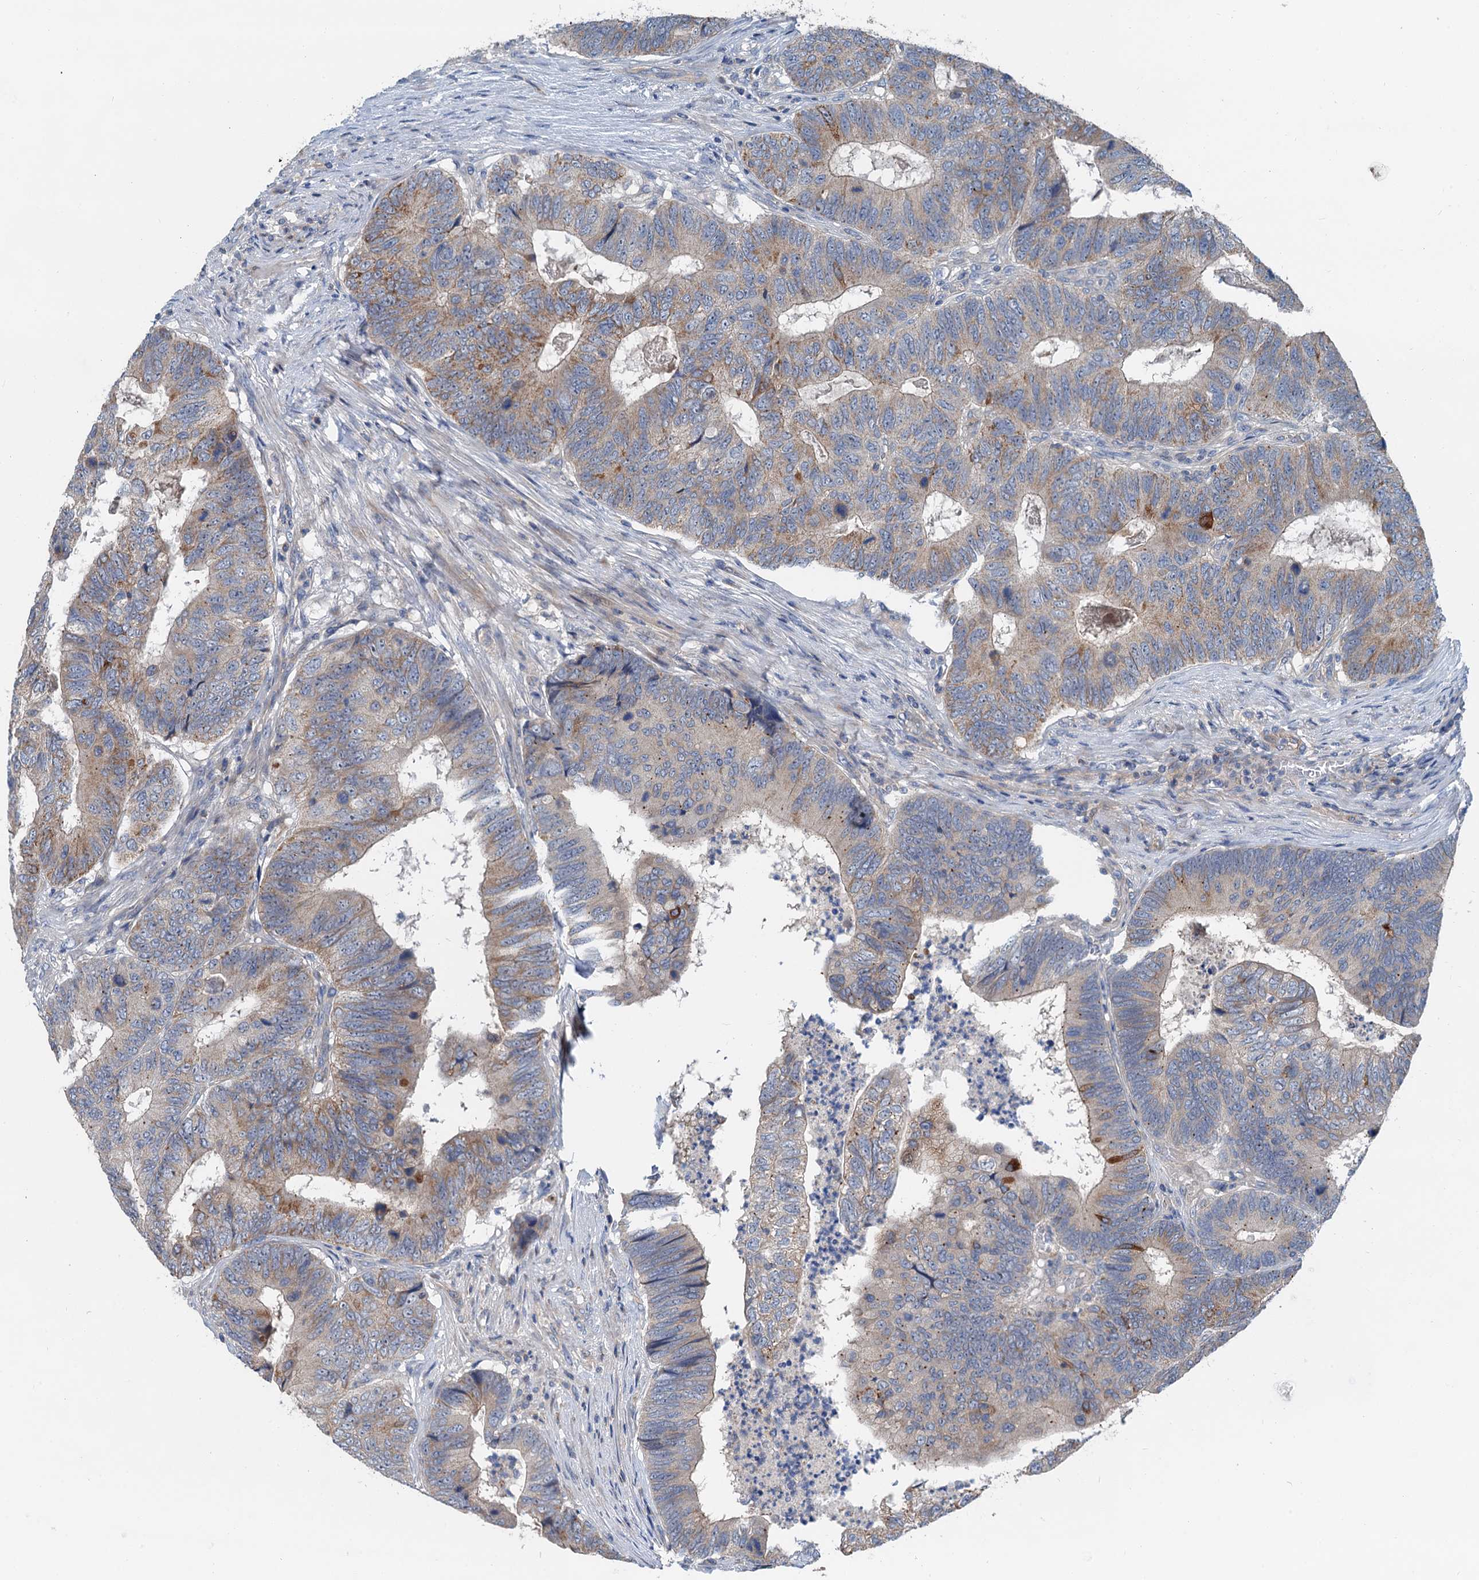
{"staining": {"intensity": "weak", "quantity": "25%-75%", "location": "cytoplasmic/membranous"}, "tissue": "colorectal cancer", "cell_type": "Tumor cells", "image_type": "cancer", "snomed": [{"axis": "morphology", "description": "Adenocarcinoma, NOS"}, {"axis": "topography", "description": "Colon"}], "caption": "Colorectal cancer stained for a protein (brown) shows weak cytoplasmic/membranous positive staining in about 25%-75% of tumor cells.", "gene": "ANKRD26", "patient": {"sex": "female", "age": 67}}